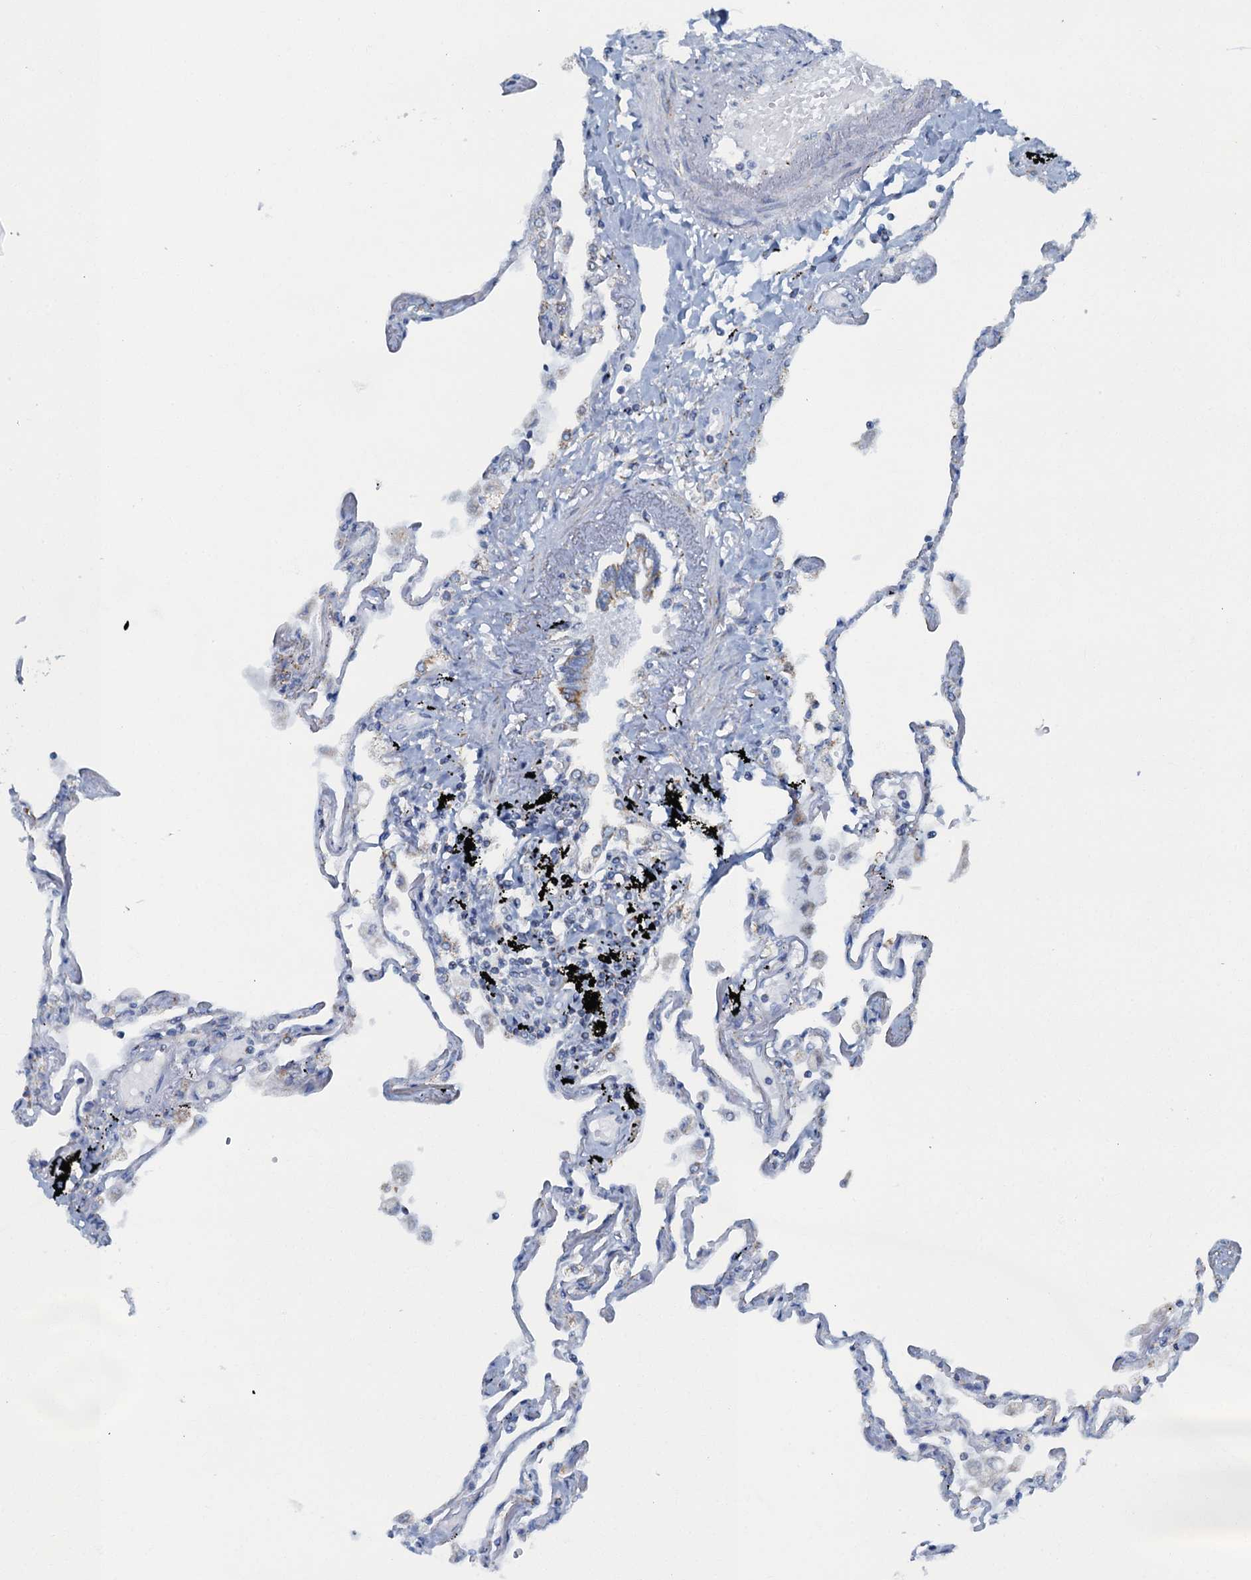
{"staining": {"intensity": "weak", "quantity": "<25%", "location": "cytoplasmic/membranous"}, "tissue": "lung", "cell_type": "Alveolar cells", "image_type": "normal", "snomed": [{"axis": "morphology", "description": "Normal tissue, NOS"}, {"axis": "topography", "description": "Lung"}], "caption": "A histopathology image of lung stained for a protein displays no brown staining in alveolar cells.", "gene": "RAD9B", "patient": {"sex": "female", "age": 67}}